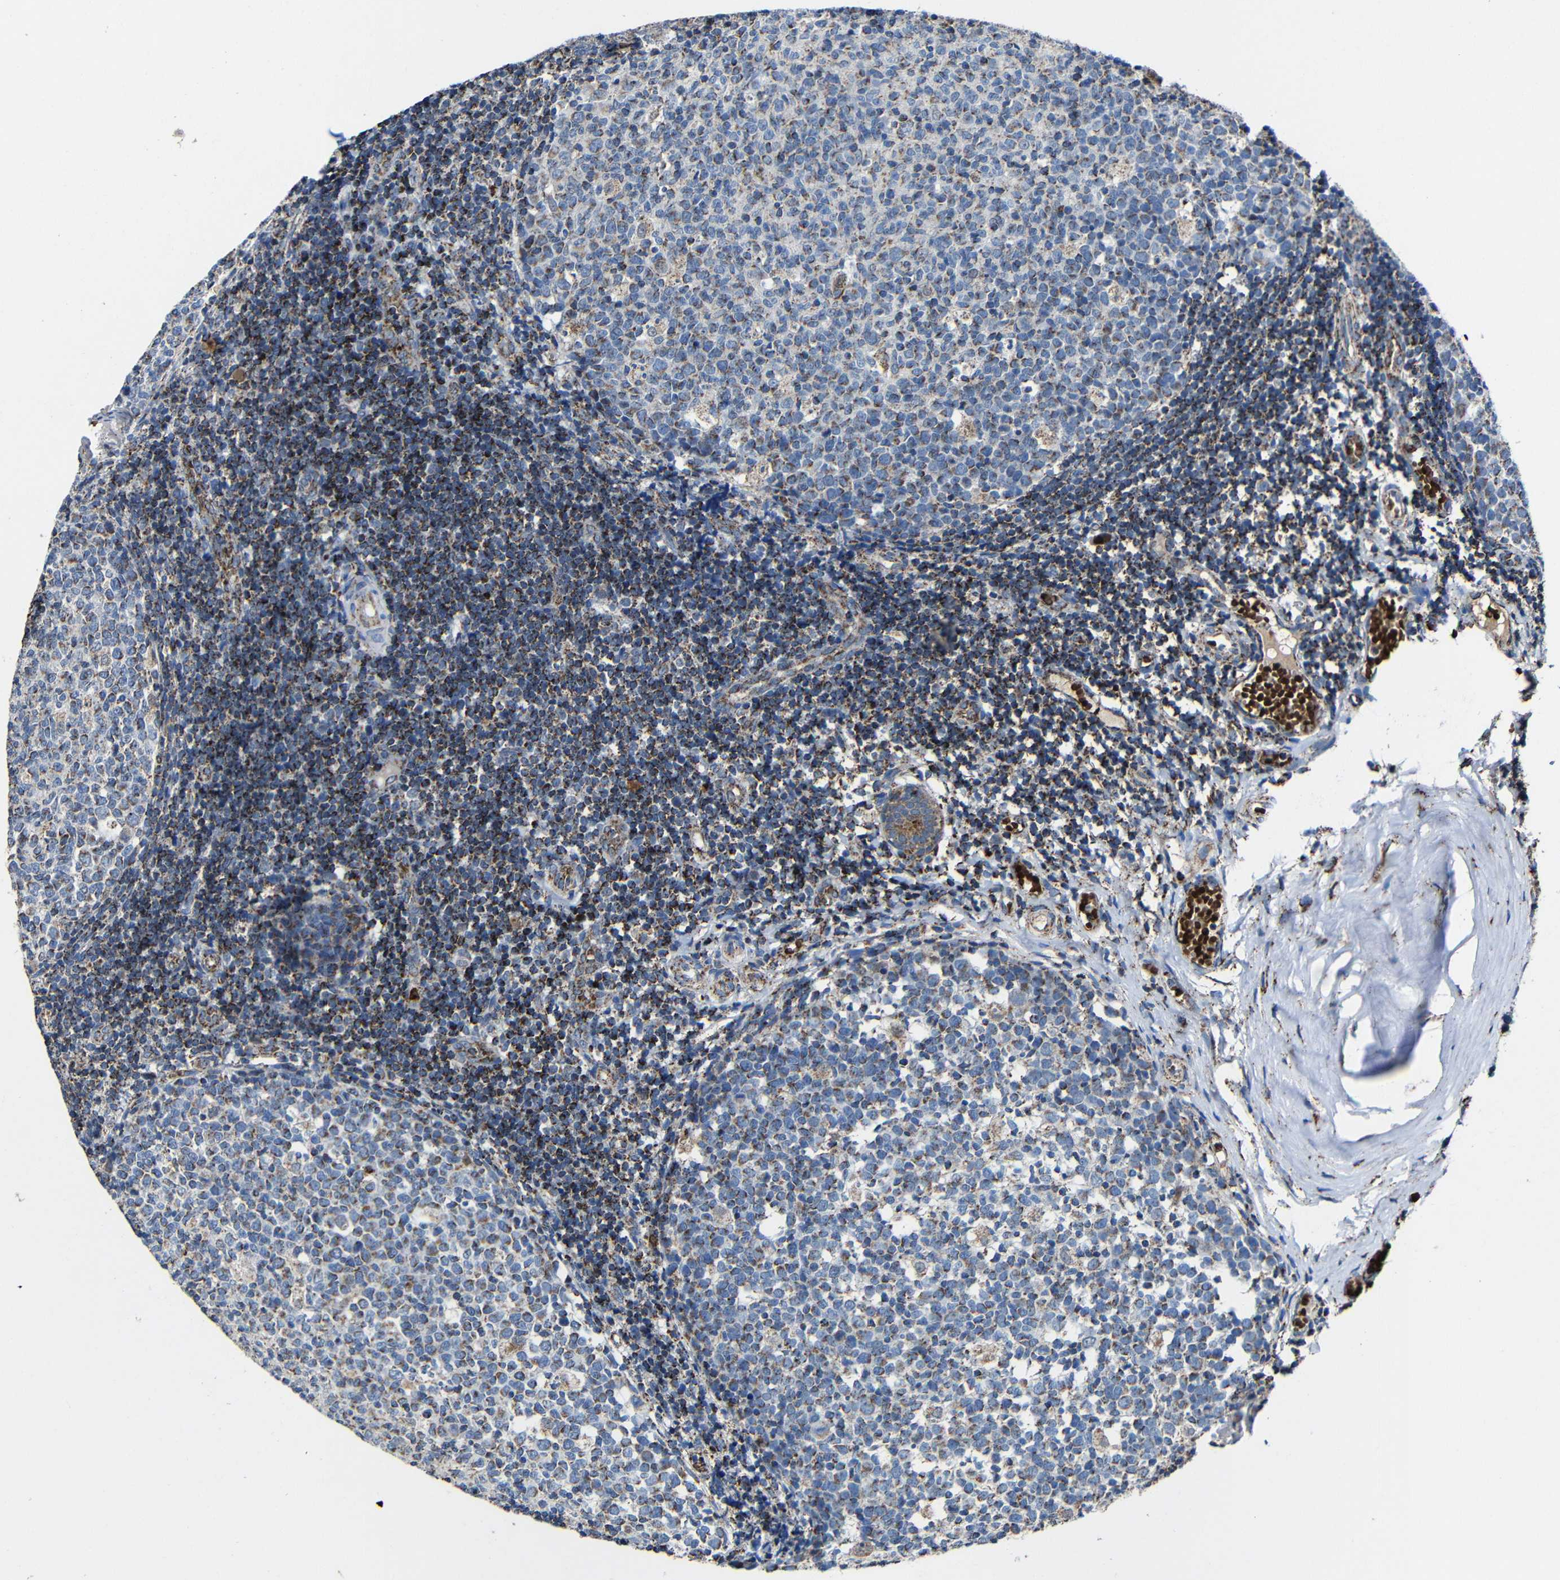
{"staining": {"intensity": "moderate", "quantity": "<25%", "location": "cytoplasmic/membranous"}, "tissue": "tonsil", "cell_type": "Germinal center cells", "image_type": "normal", "snomed": [{"axis": "morphology", "description": "Normal tissue, NOS"}, {"axis": "topography", "description": "Tonsil"}], "caption": "Immunohistochemical staining of unremarkable tonsil reveals <25% levels of moderate cytoplasmic/membranous protein positivity in about <25% of germinal center cells.", "gene": "CA5B", "patient": {"sex": "female", "age": 19}}